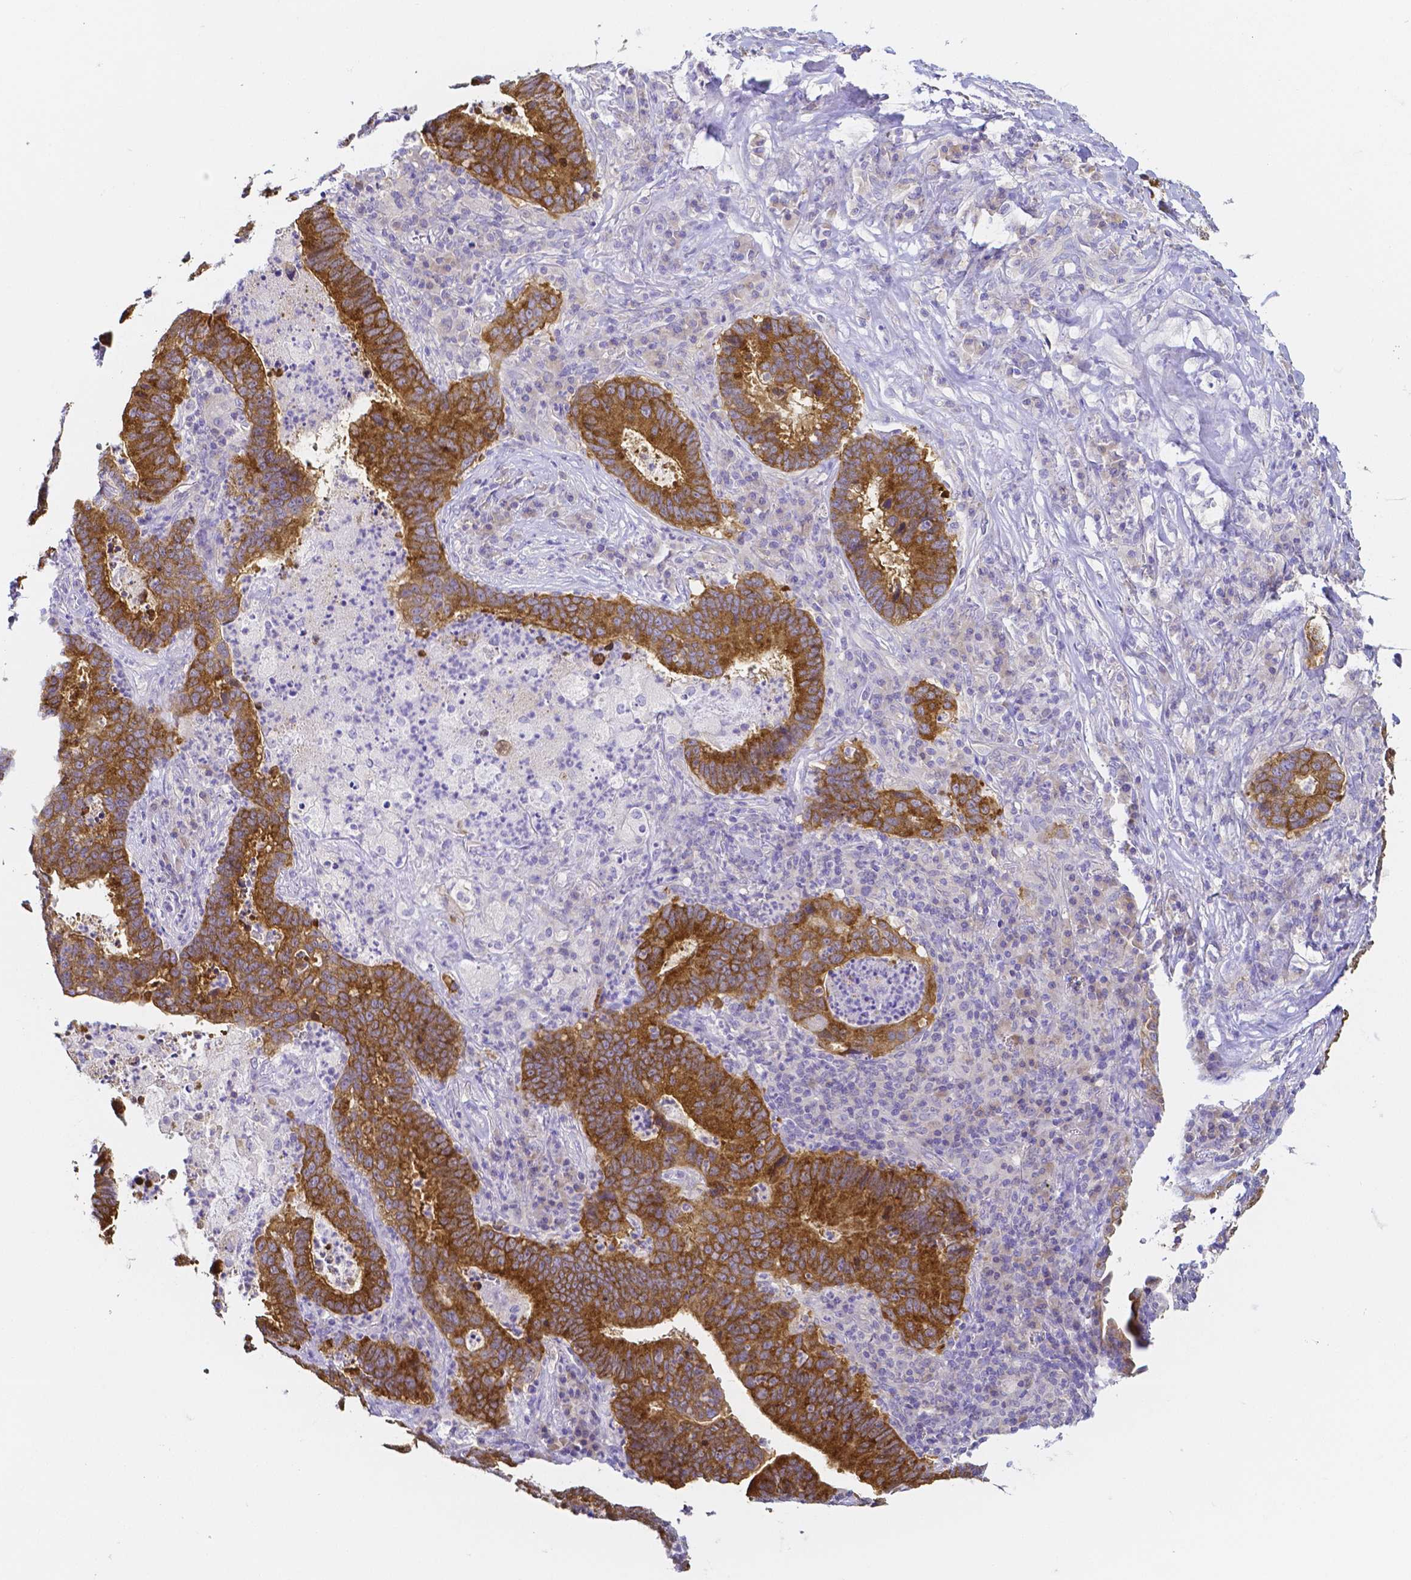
{"staining": {"intensity": "strong", "quantity": ">75%", "location": "cytoplasmic/membranous"}, "tissue": "lung cancer", "cell_type": "Tumor cells", "image_type": "cancer", "snomed": [{"axis": "morphology", "description": "Aneuploidy"}, {"axis": "morphology", "description": "Adenocarcinoma, NOS"}, {"axis": "morphology", "description": "Adenocarcinoma primary or metastatic"}, {"axis": "topography", "description": "Lung"}], "caption": "Immunohistochemical staining of lung cancer (adenocarcinoma primary or metastatic) shows strong cytoplasmic/membranous protein expression in about >75% of tumor cells.", "gene": "PKP3", "patient": {"sex": "female", "age": 75}}